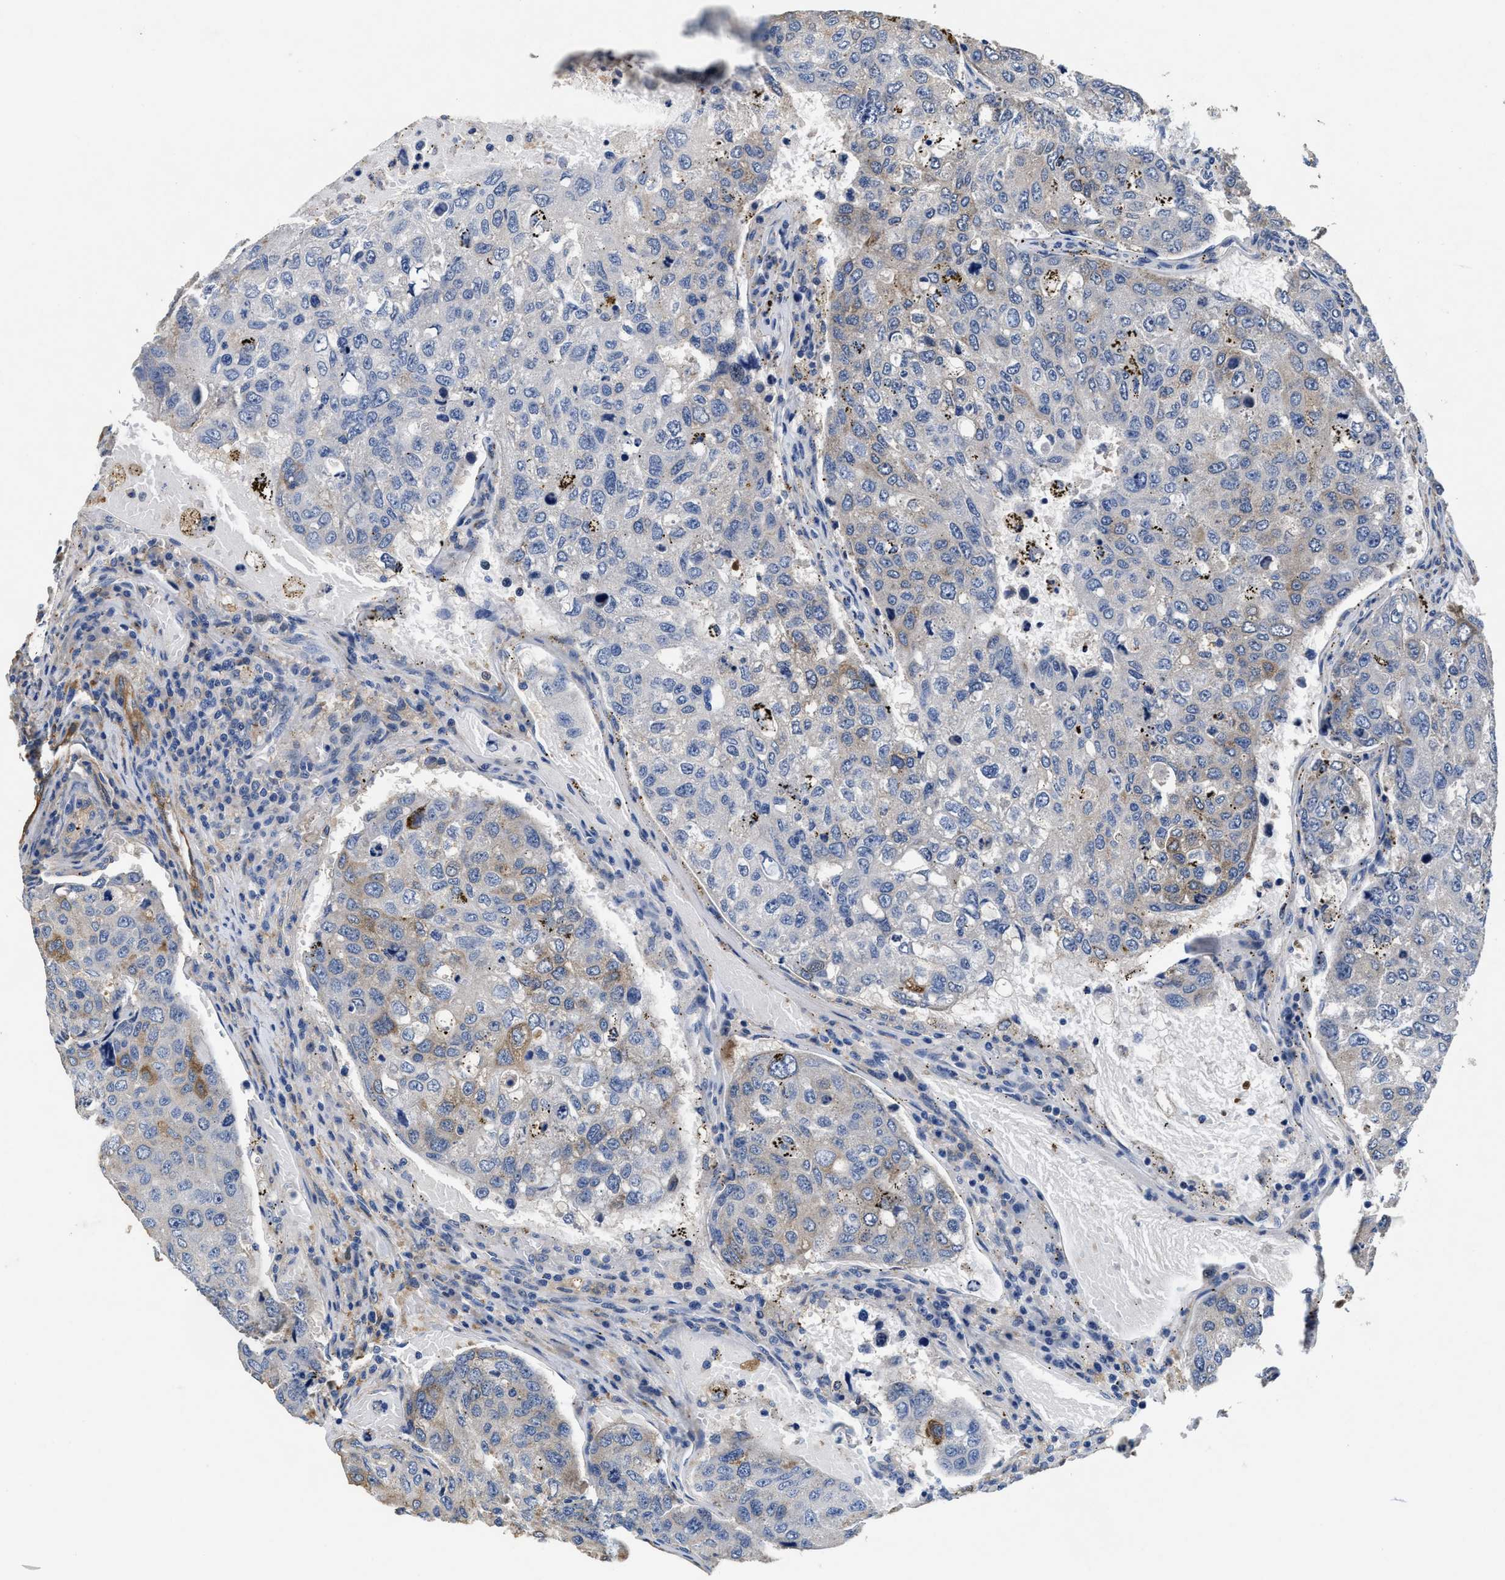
{"staining": {"intensity": "weak", "quantity": "<25%", "location": "cytoplasmic/membranous"}, "tissue": "urothelial cancer", "cell_type": "Tumor cells", "image_type": "cancer", "snomed": [{"axis": "morphology", "description": "Urothelial carcinoma, High grade"}, {"axis": "topography", "description": "Lymph node"}, {"axis": "topography", "description": "Urinary bladder"}], "caption": "Immunohistochemical staining of high-grade urothelial carcinoma demonstrates no significant expression in tumor cells.", "gene": "PEG10", "patient": {"sex": "male", "age": 51}}